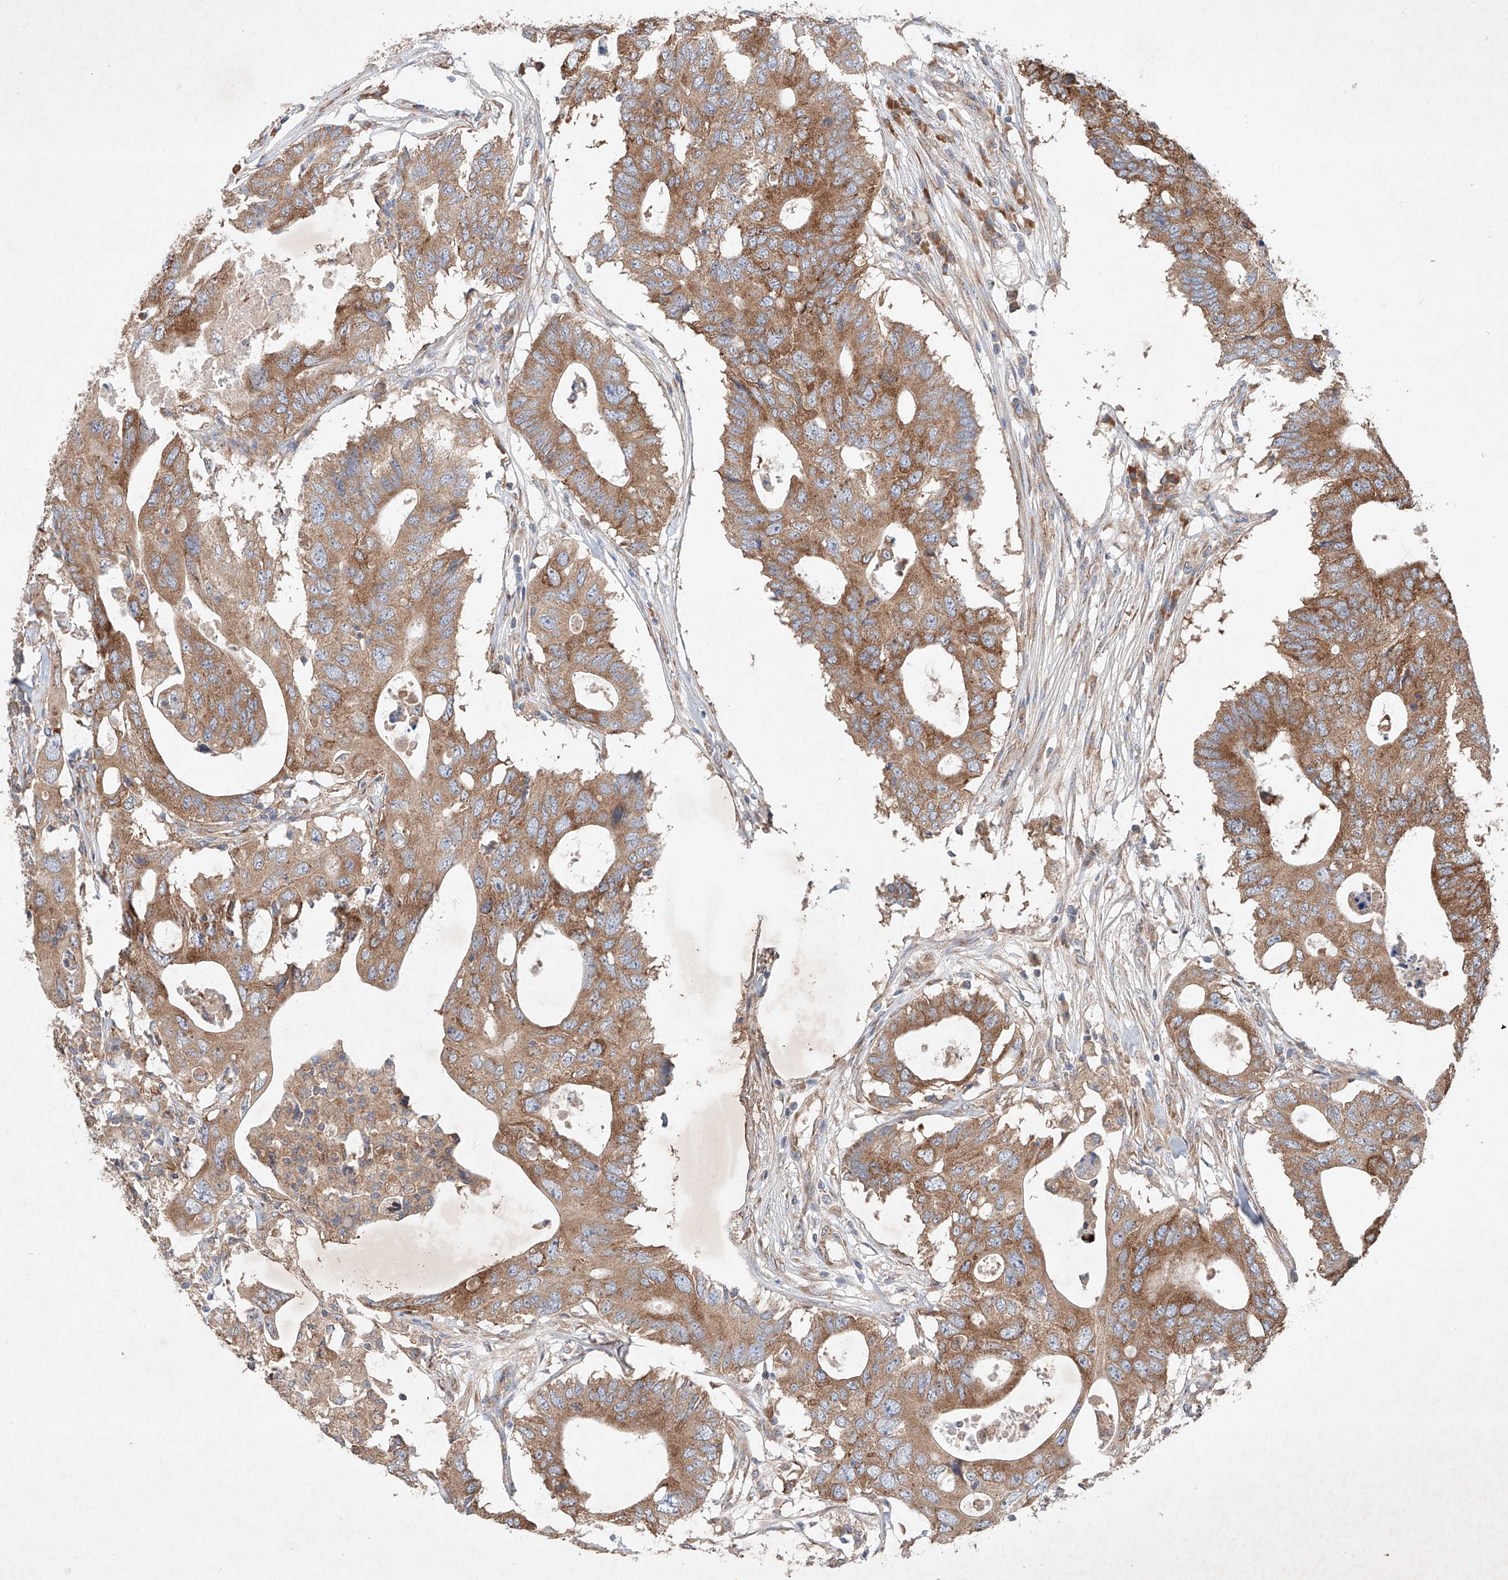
{"staining": {"intensity": "moderate", "quantity": ">75%", "location": "cytoplasmic/membranous"}, "tissue": "colorectal cancer", "cell_type": "Tumor cells", "image_type": "cancer", "snomed": [{"axis": "morphology", "description": "Adenocarcinoma, NOS"}, {"axis": "topography", "description": "Colon"}], "caption": "Immunohistochemical staining of human colorectal adenocarcinoma shows medium levels of moderate cytoplasmic/membranous positivity in about >75% of tumor cells.", "gene": "FASTK", "patient": {"sex": "male", "age": 71}}